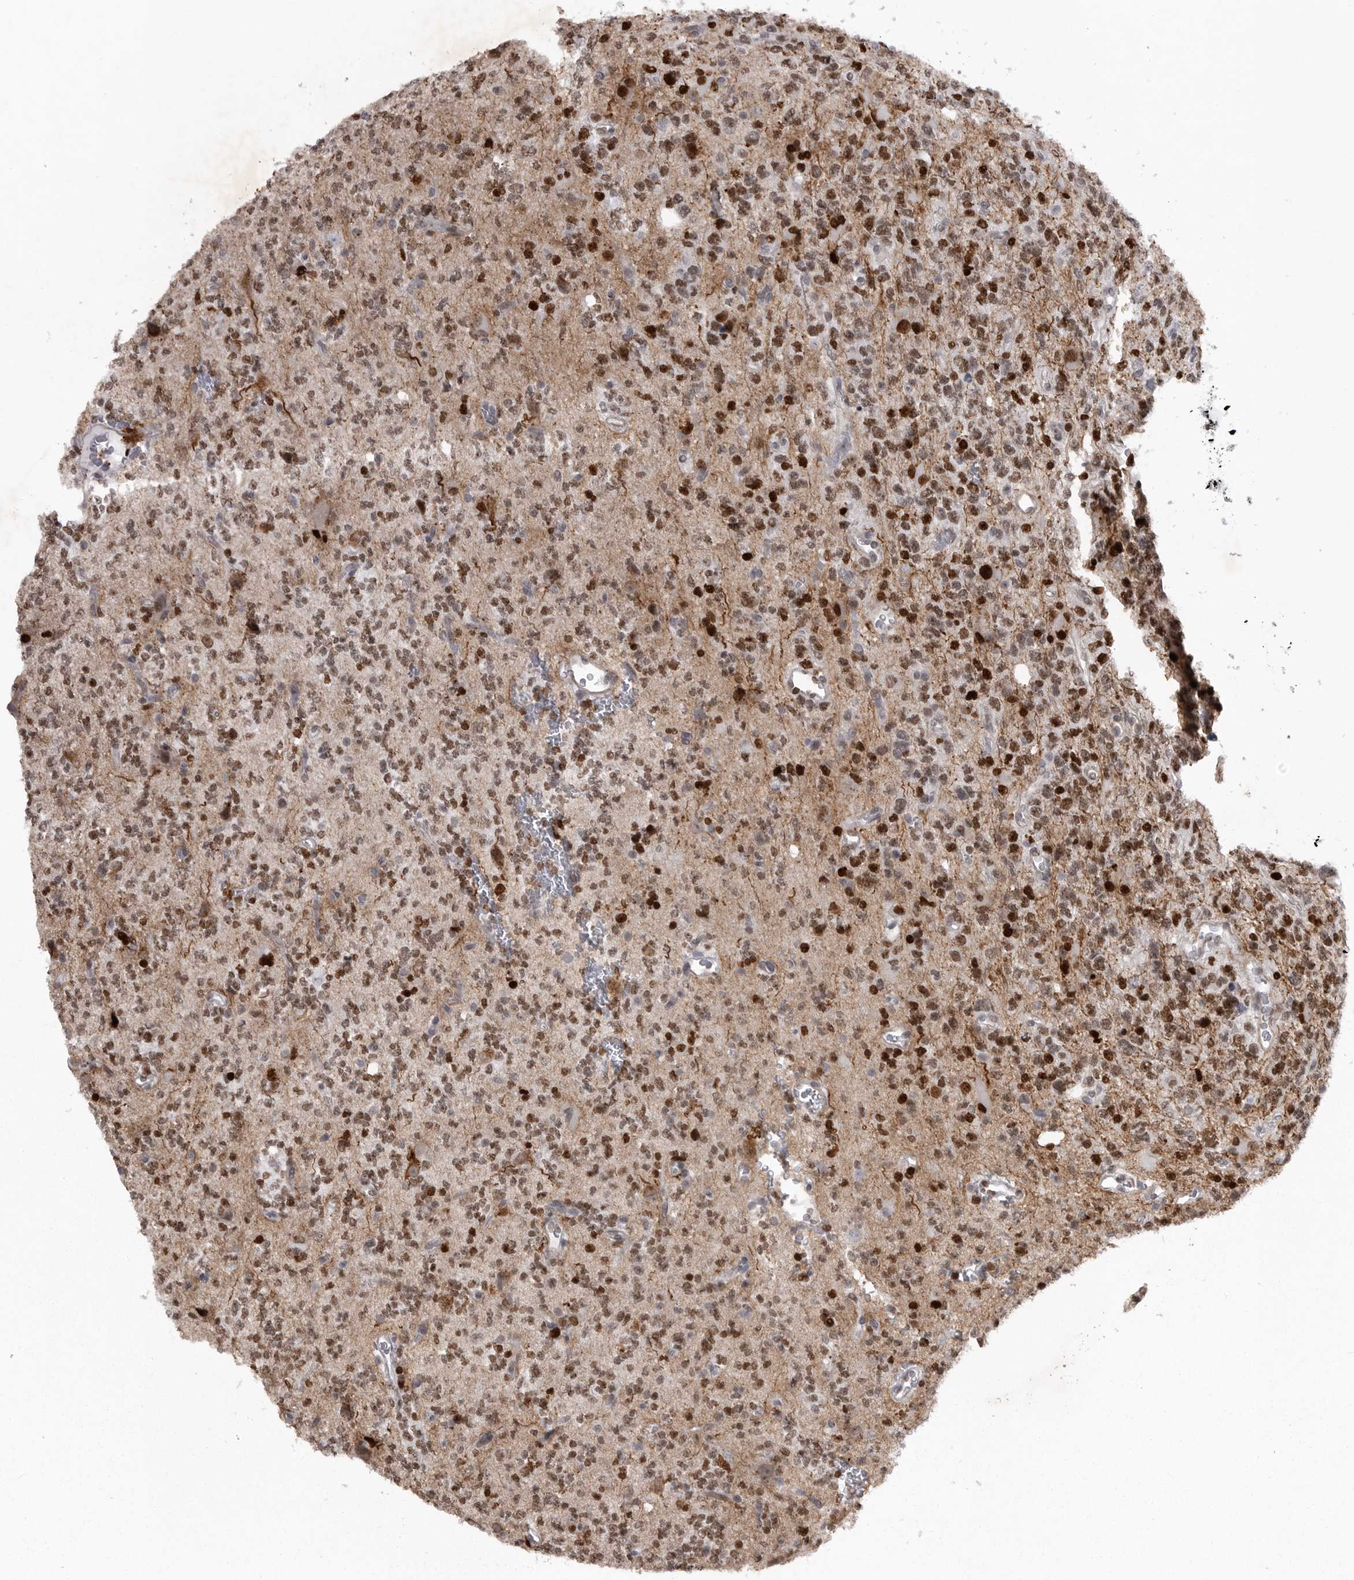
{"staining": {"intensity": "strong", "quantity": "25%-75%", "location": "nuclear"}, "tissue": "glioma", "cell_type": "Tumor cells", "image_type": "cancer", "snomed": [{"axis": "morphology", "description": "Glioma, malignant, High grade"}, {"axis": "topography", "description": "Brain"}], "caption": "Glioma was stained to show a protein in brown. There is high levels of strong nuclear staining in approximately 25%-75% of tumor cells. Using DAB (brown) and hematoxylin (blue) stains, captured at high magnification using brightfield microscopy.", "gene": "HMGN3", "patient": {"sex": "female", "age": 62}}